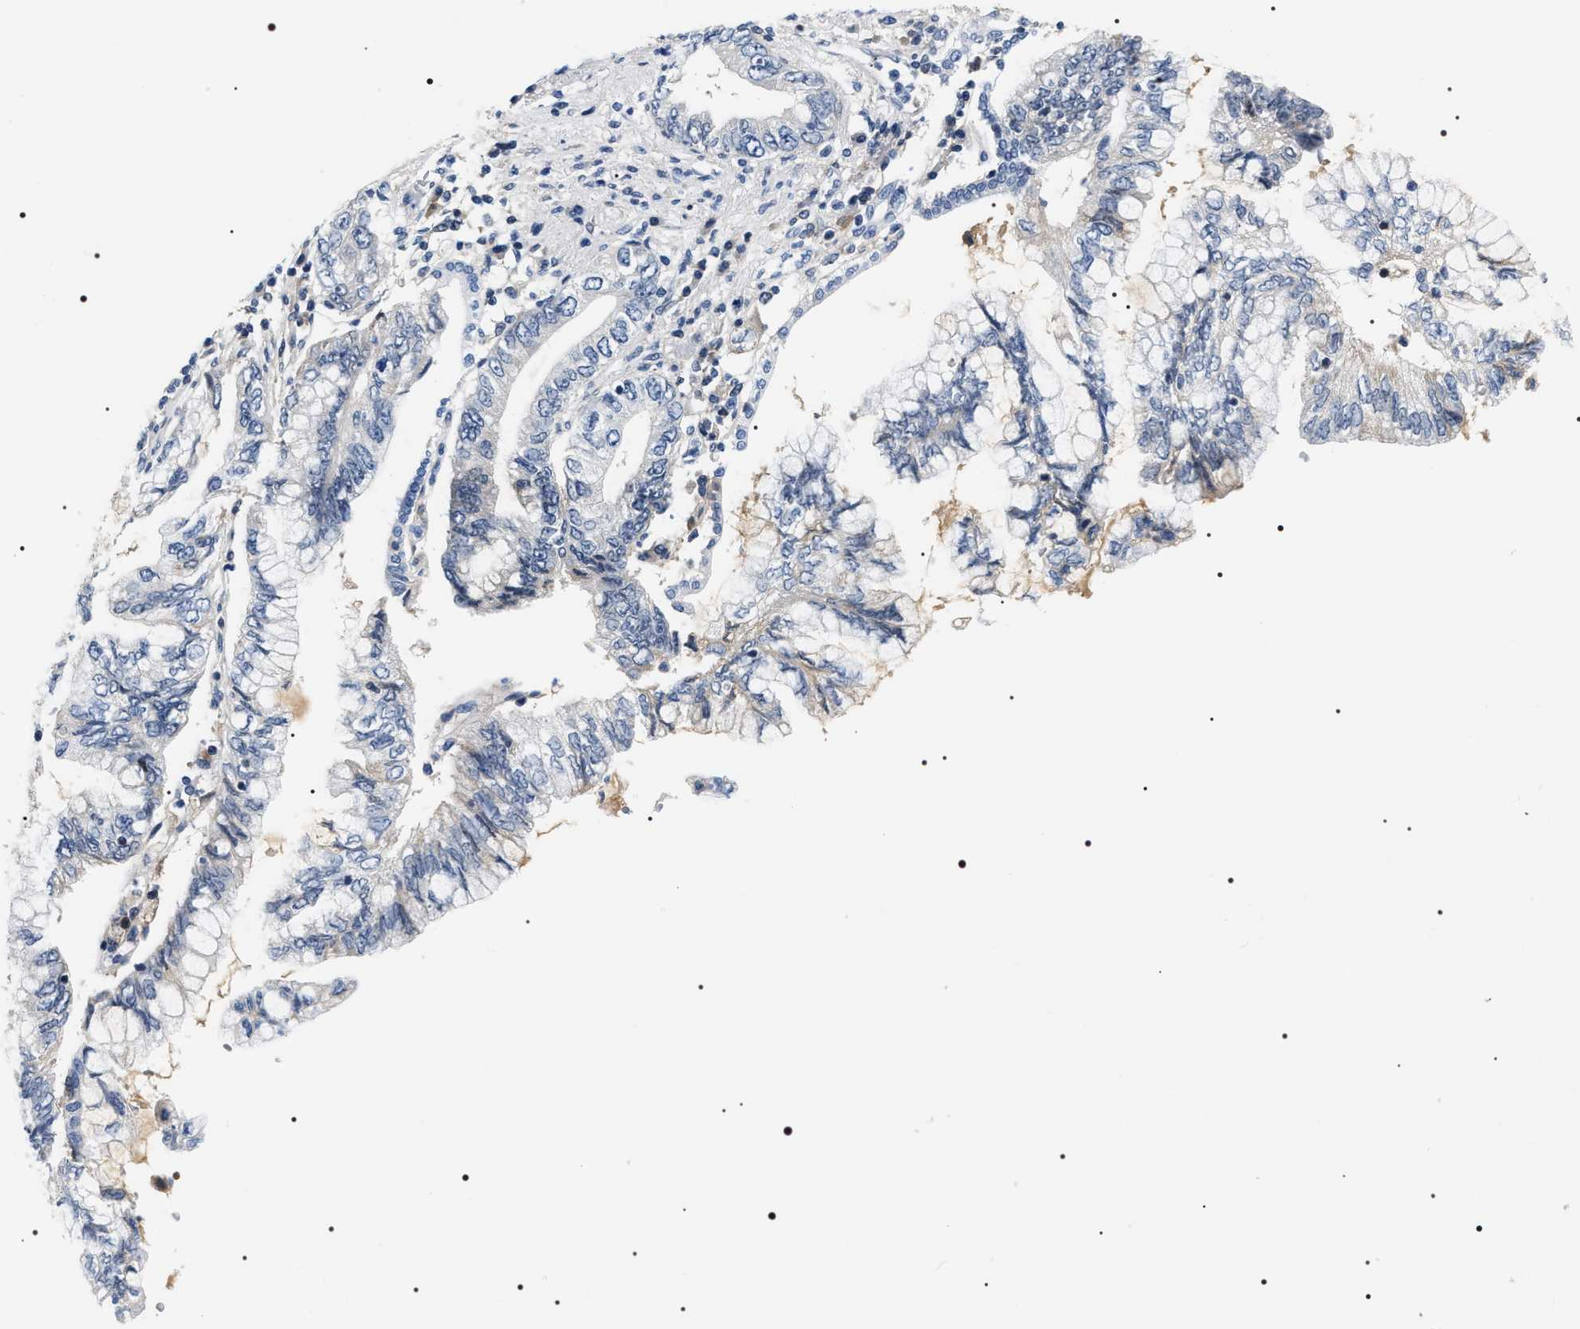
{"staining": {"intensity": "negative", "quantity": "none", "location": "none"}, "tissue": "pancreatic cancer", "cell_type": "Tumor cells", "image_type": "cancer", "snomed": [{"axis": "morphology", "description": "Adenocarcinoma, NOS"}, {"axis": "topography", "description": "Pancreas"}], "caption": "Immunohistochemical staining of pancreatic cancer exhibits no significant positivity in tumor cells. (Stains: DAB immunohistochemistry (IHC) with hematoxylin counter stain, Microscopy: brightfield microscopy at high magnification).", "gene": "BAG2", "patient": {"sex": "female", "age": 73}}